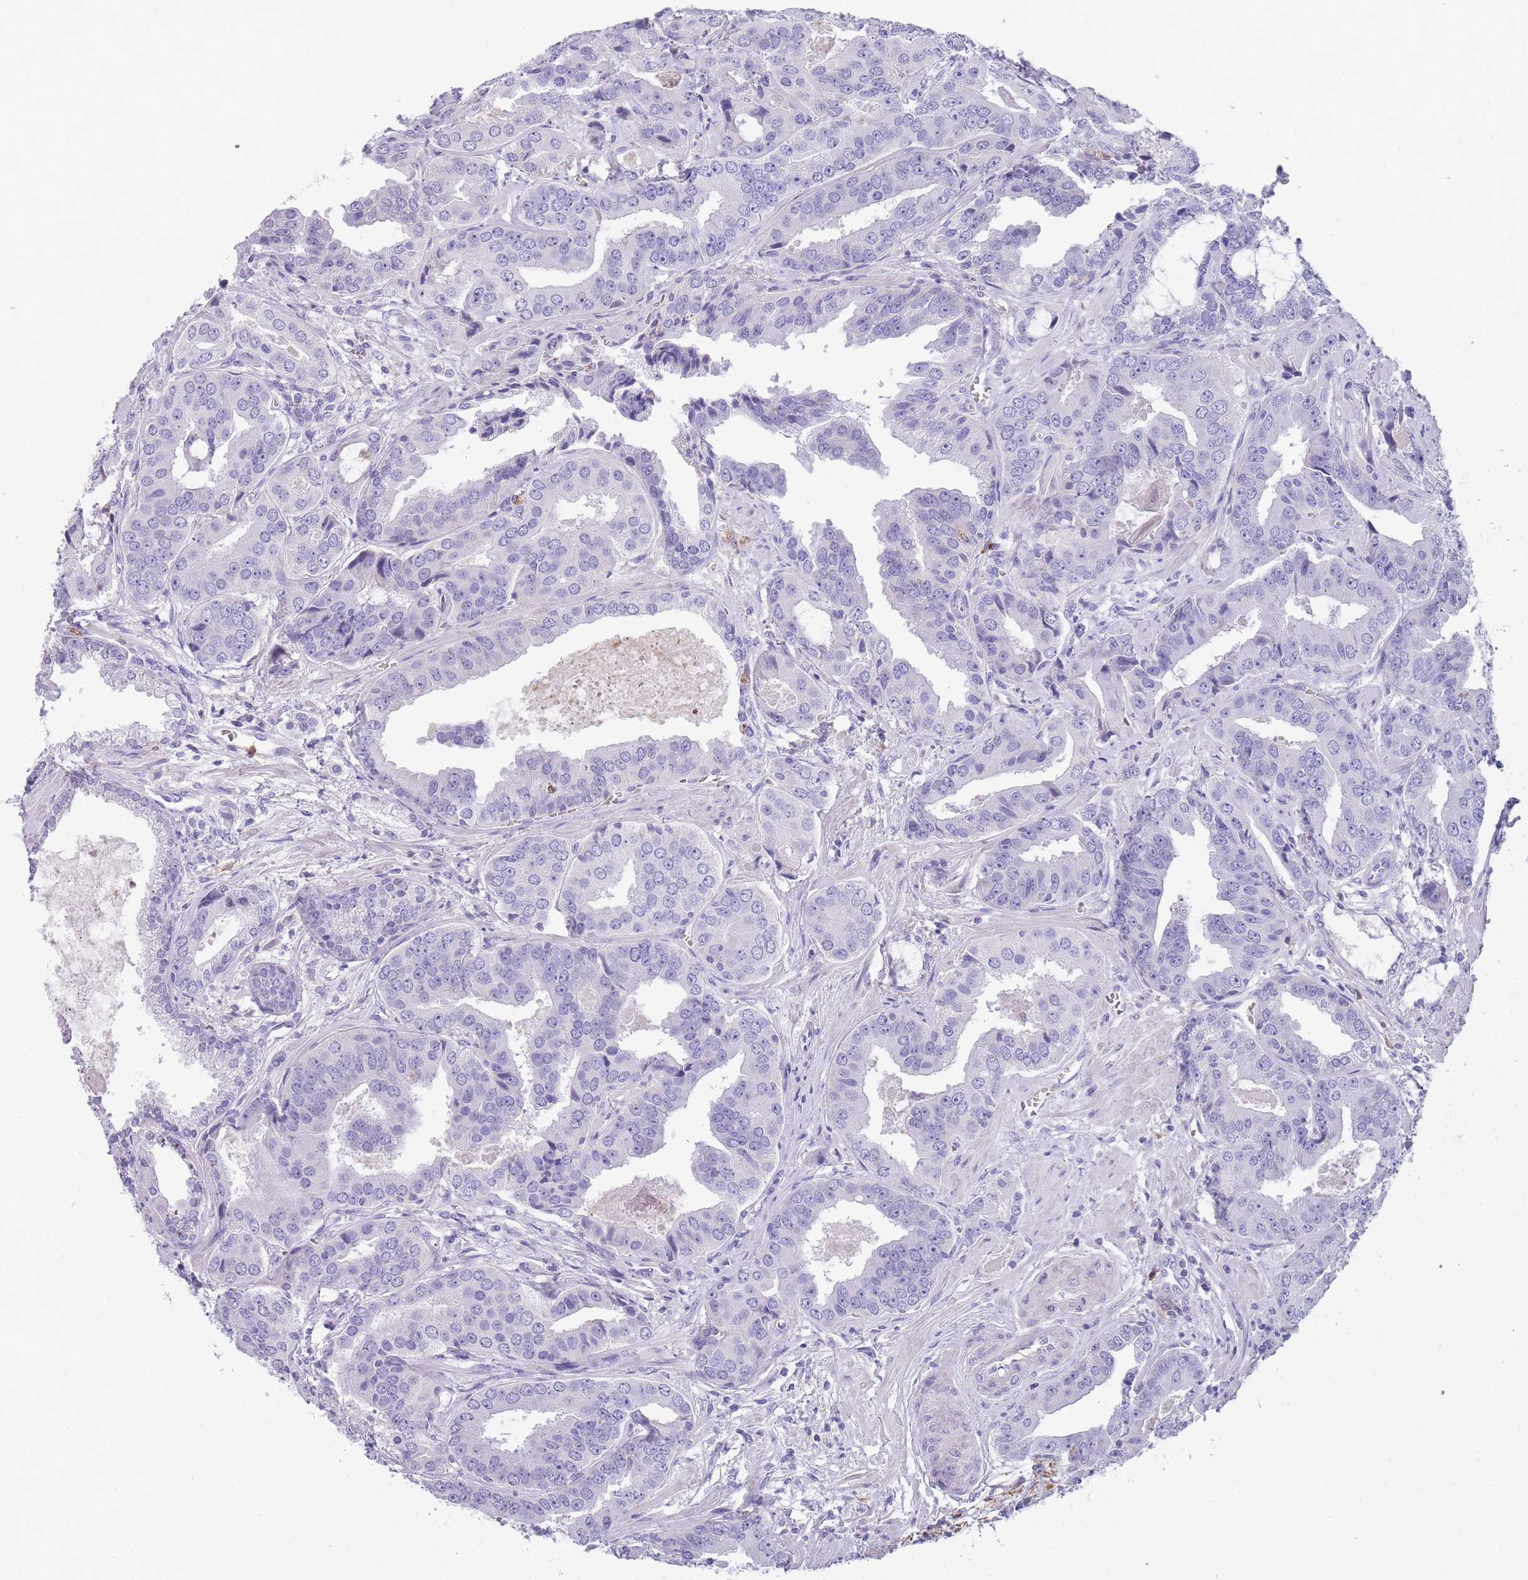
{"staining": {"intensity": "negative", "quantity": "none", "location": "none"}, "tissue": "prostate cancer", "cell_type": "Tumor cells", "image_type": "cancer", "snomed": [{"axis": "morphology", "description": "Adenocarcinoma, High grade"}, {"axis": "topography", "description": "Prostate"}], "caption": "Prostate cancer (adenocarcinoma (high-grade)) stained for a protein using immunohistochemistry (IHC) exhibits no positivity tumor cells.", "gene": "CR1L", "patient": {"sex": "male", "age": 71}}